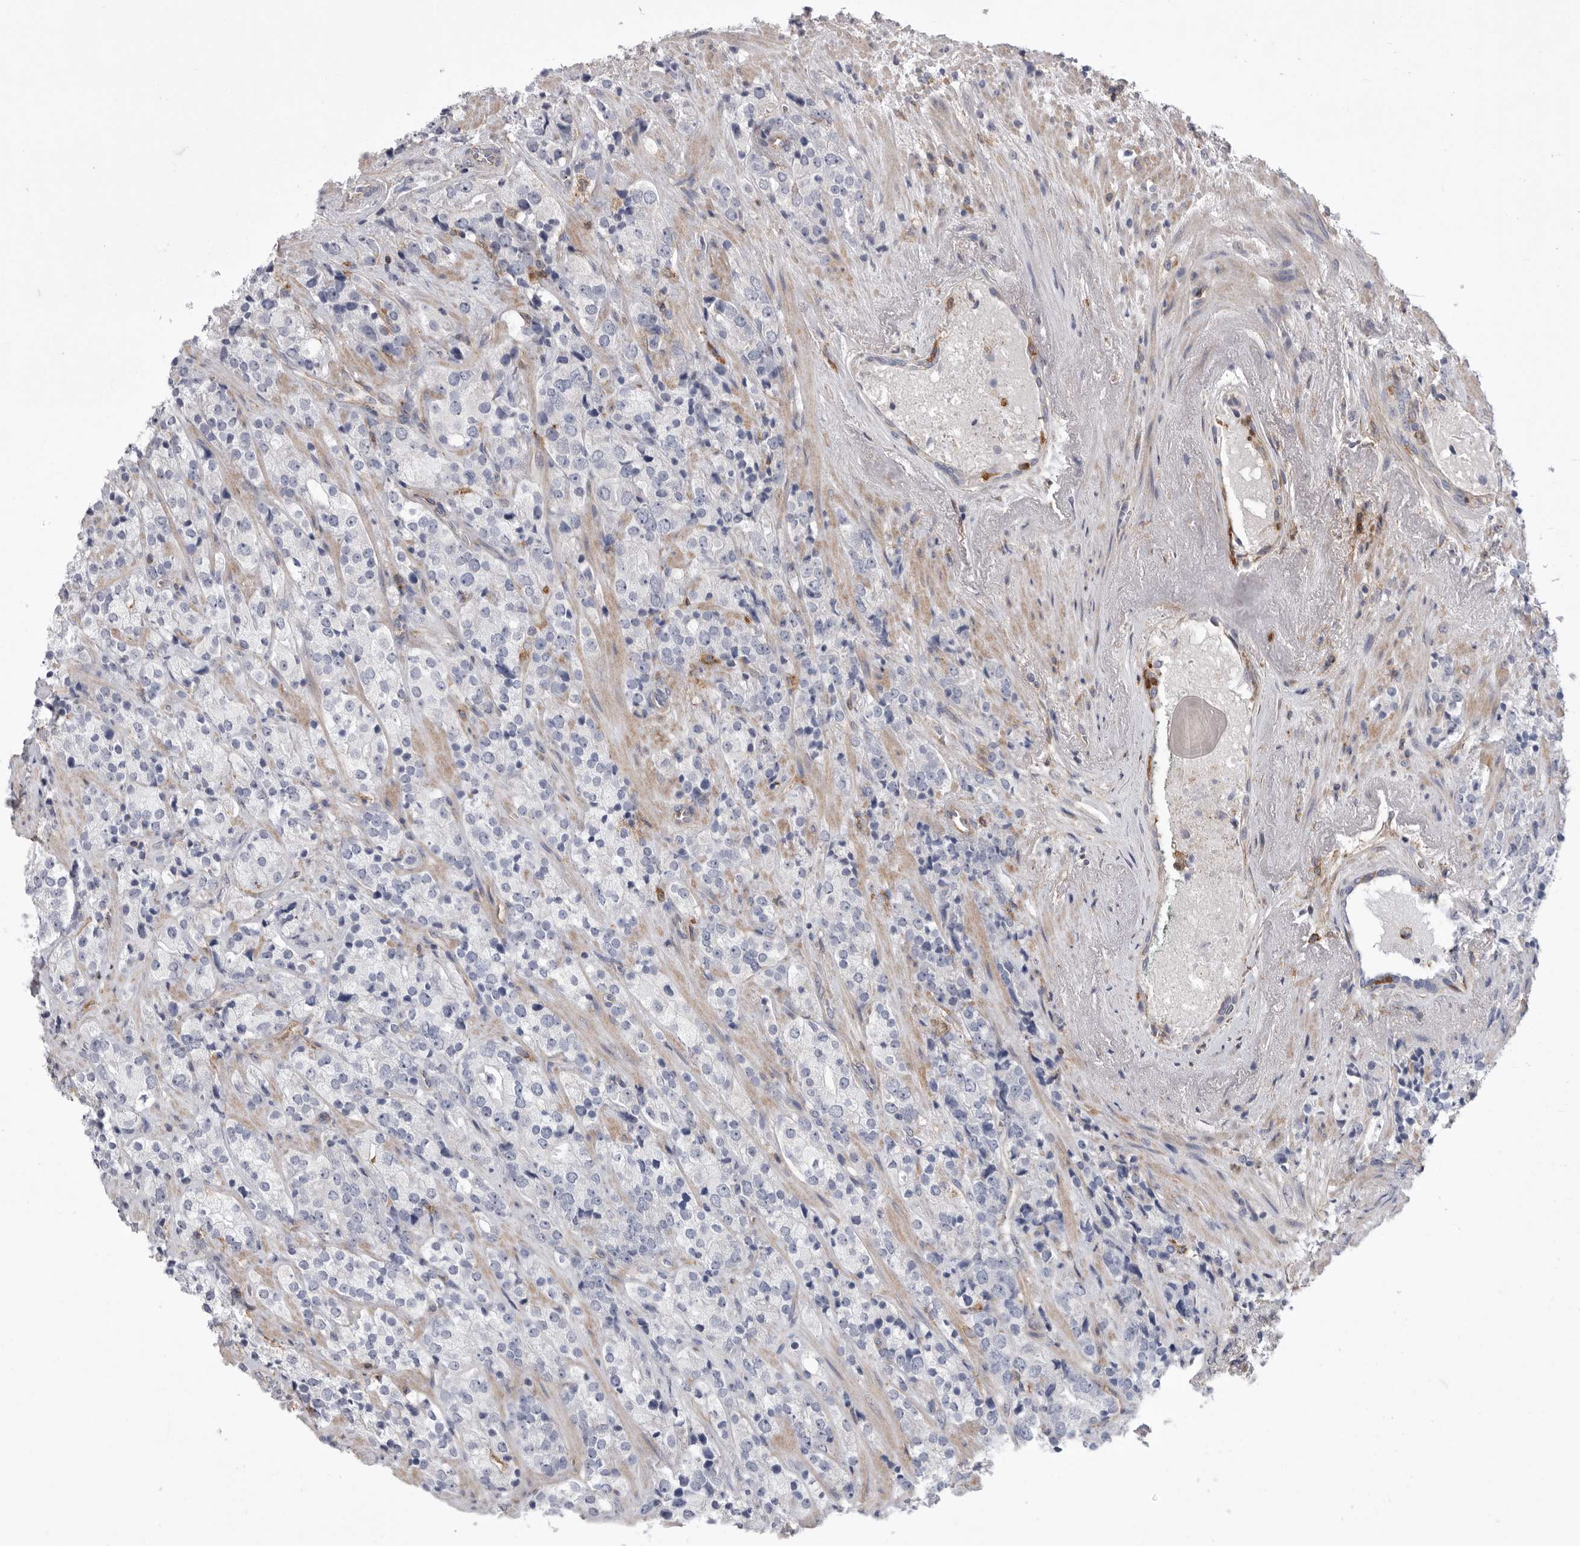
{"staining": {"intensity": "negative", "quantity": "none", "location": "none"}, "tissue": "prostate cancer", "cell_type": "Tumor cells", "image_type": "cancer", "snomed": [{"axis": "morphology", "description": "Adenocarcinoma, High grade"}, {"axis": "topography", "description": "Prostate"}], "caption": "Immunohistochemistry (IHC) micrograph of neoplastic tissue: human high-grade adenocarcinoma (prostate) stained with DAB shows no significant protein expression in tumor cells.", "gene": "SIGLEC10", "patient": {"sex": "male", "age": 71}}